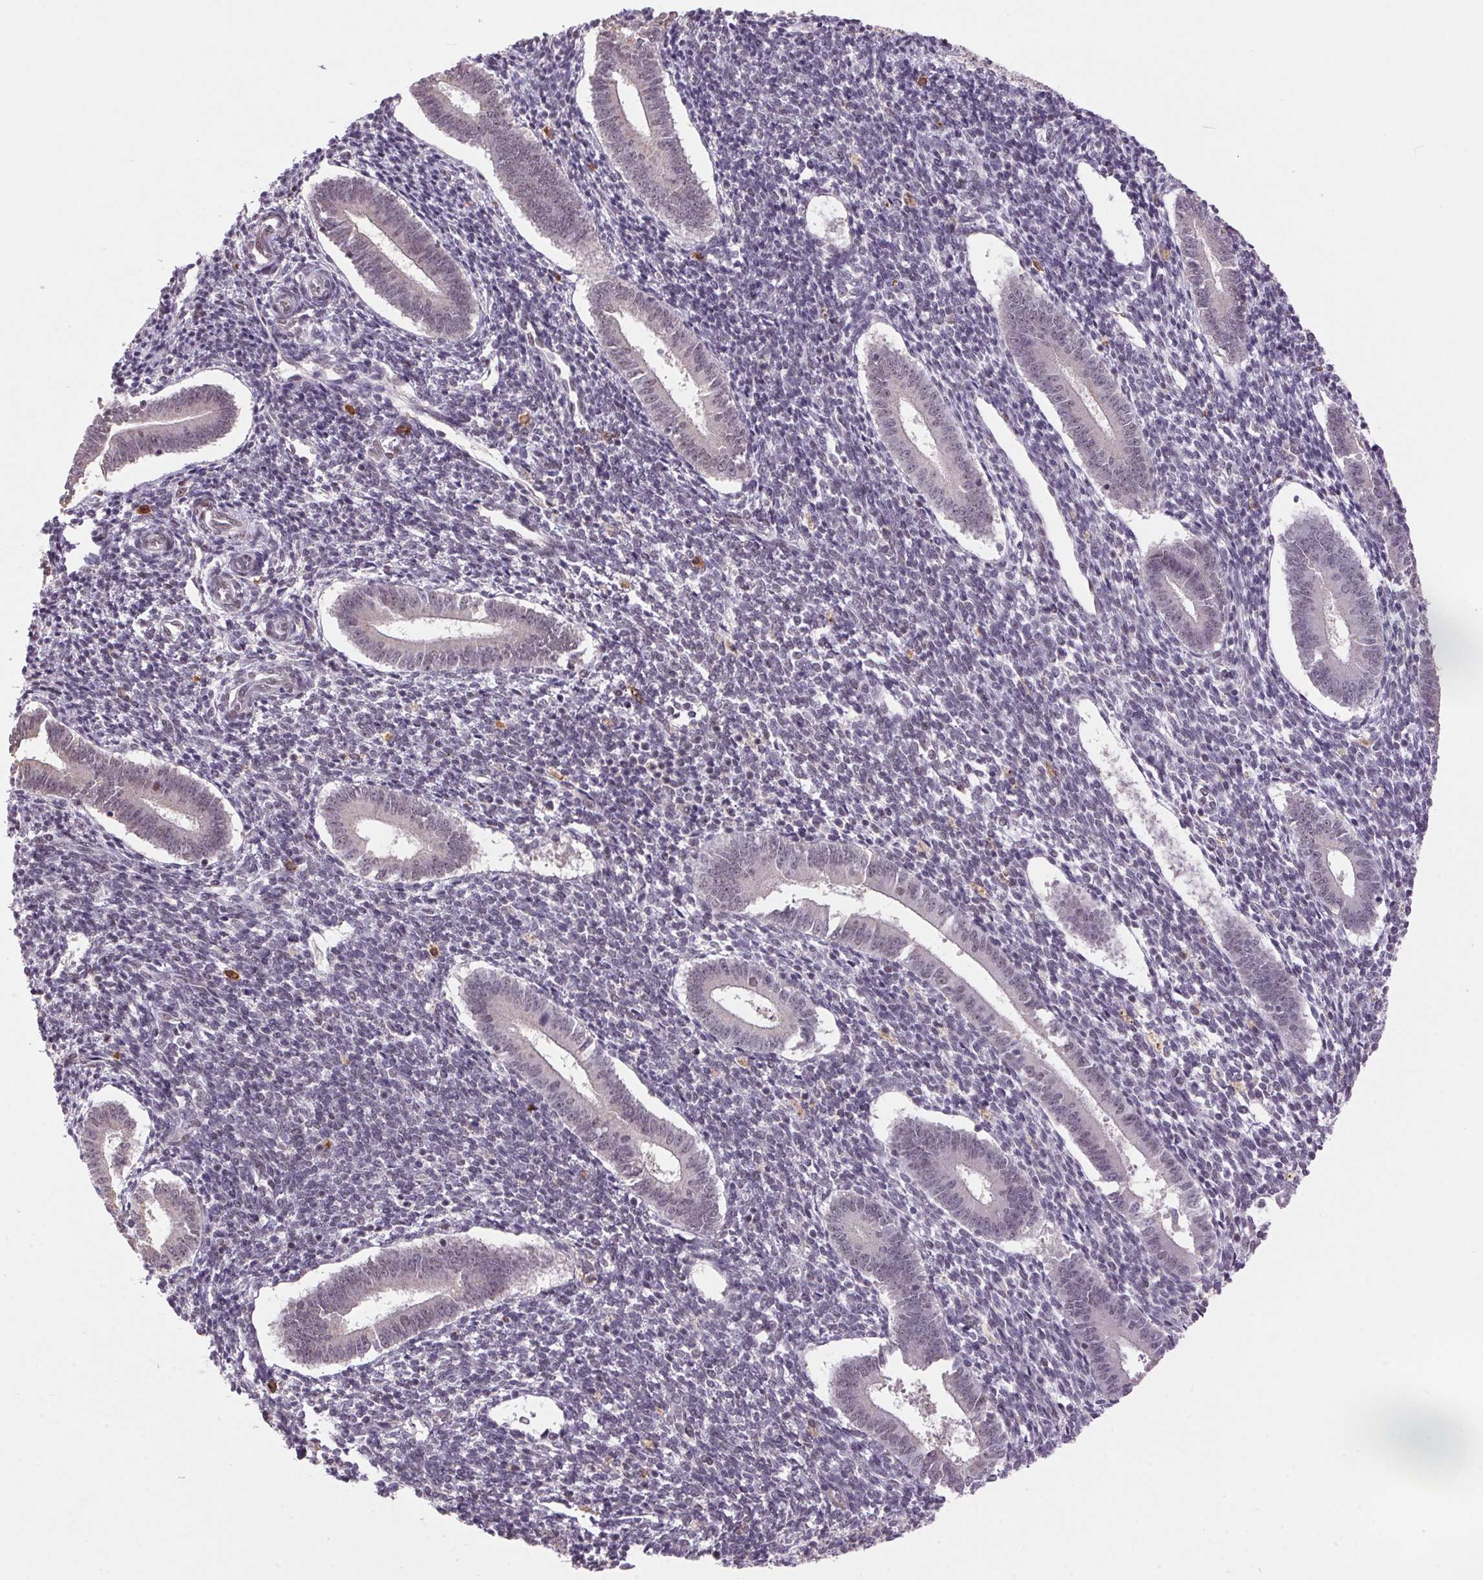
{"staining": {"intensity": "moderate", "quantity": "25%-75%", "location": "nuclear"}, "tissue": "endometrium", "cell_type": "Cells in endometrial stroma", "image_type": "normal", "snomed": [{"axis": "morphology", "description": "Normal tissue, NOS"}, {"axis": "topography", "description": "Endometrium"}], "caption": "This image shows immunohistochemistry (IHC) staining of normal human endometrium, with medium moderate nuclear expression in approximately 25%-75% of cells in endometrial stroma.", "gene": "ZBTB4", "patient": {"sex": "female", "age": 25}}